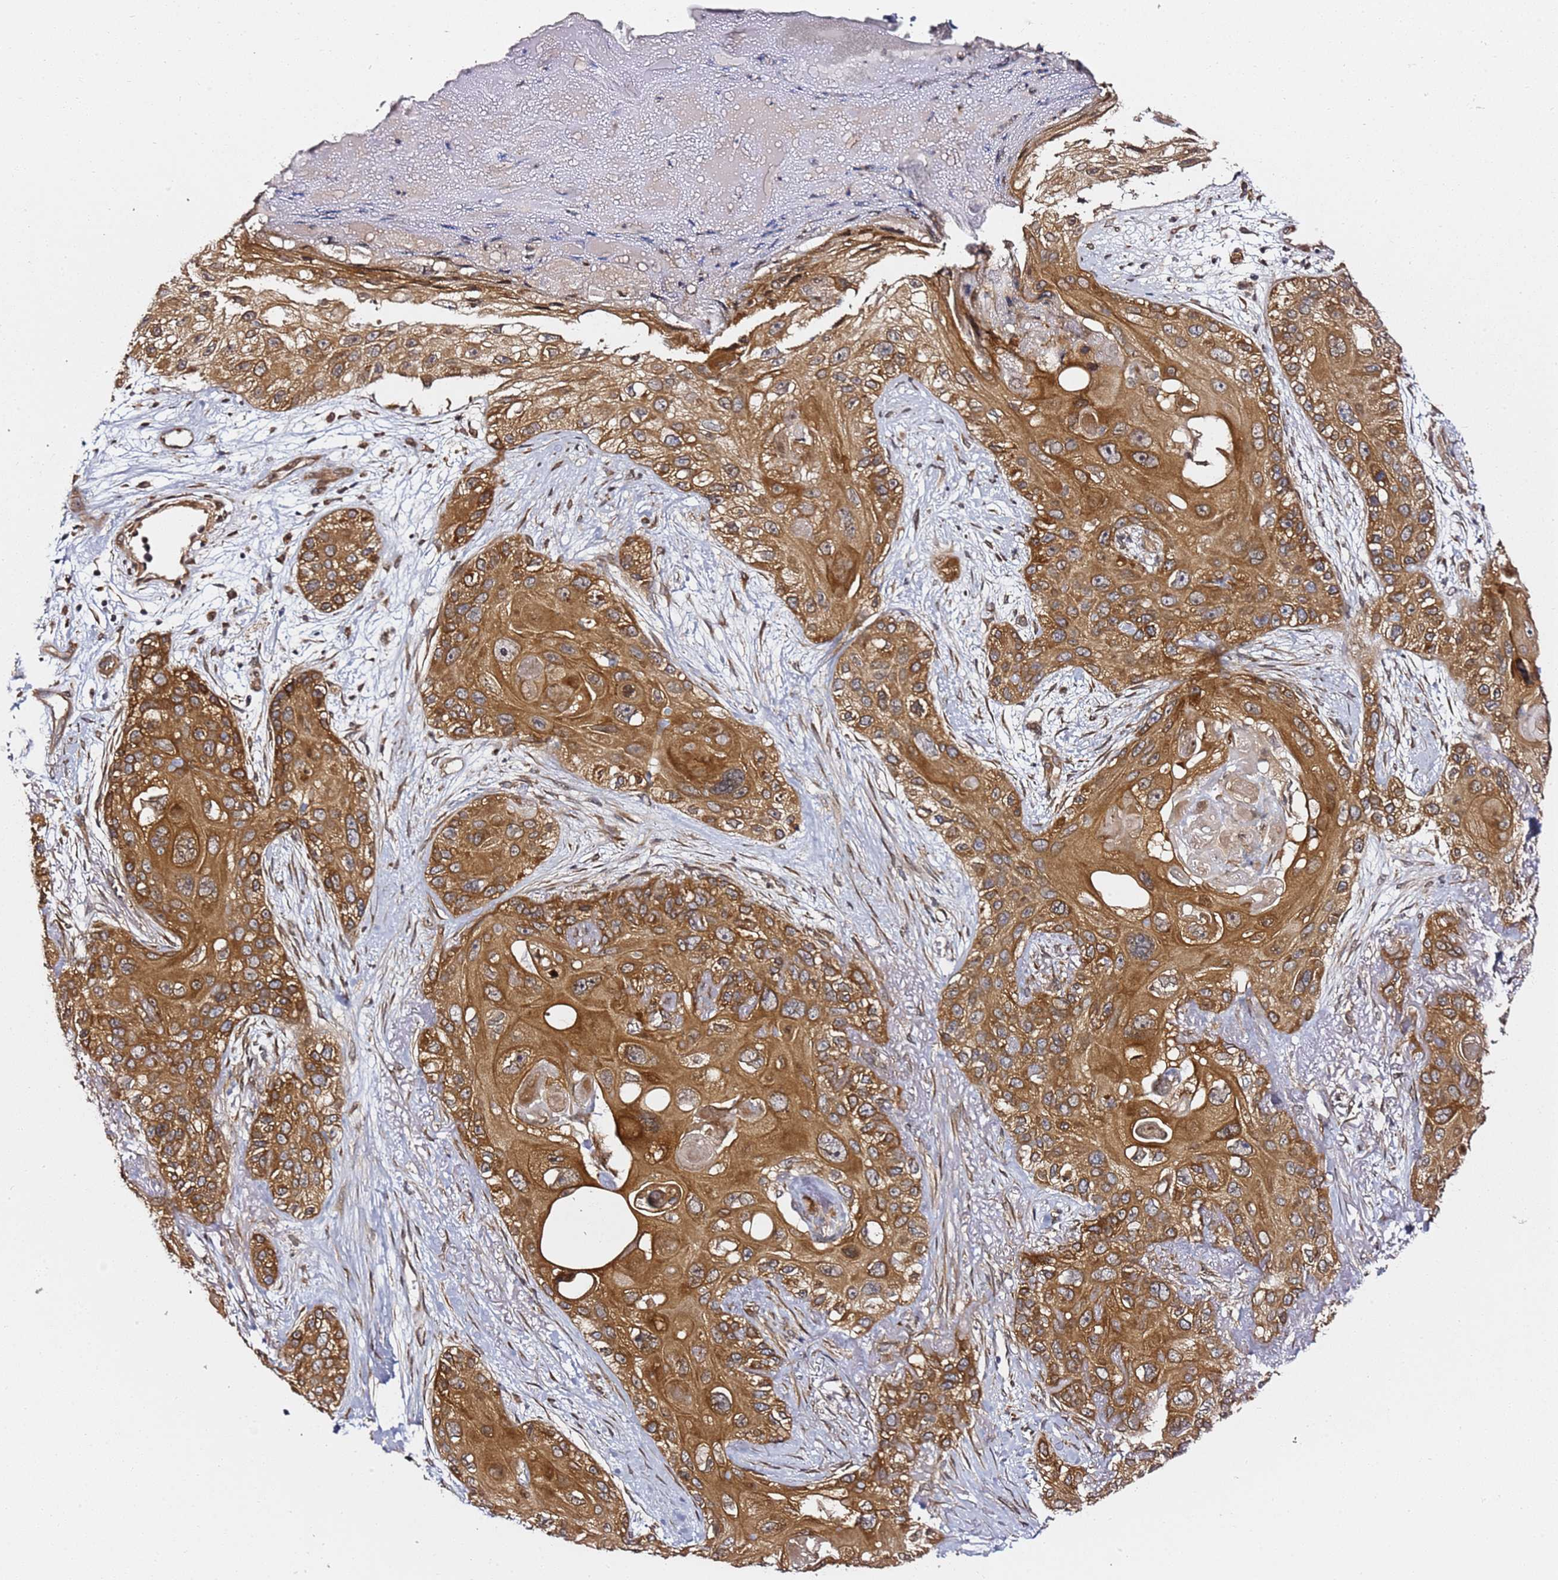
{"staining": {"intensity": "moderate", "quantity": ">75%", "location": "cytoplasmic/membranous"}, "tissue": "skin cancer", "cell_type": "Tumor cells", "image_type": "cancer", "snomed": [{"axis": "morphology", "description": "Normal tissue, NOS"}, {"axis": "morphology", "description": "Squamous cell carcinoma, NOS"}, {"axis": "topography", "description": "Skin"}], "caption": "An IHC photomicrograph of neoplastic tissue is shown. Protein staining in brown labels moderate cytoplasmic/membranous positivity in skin cancer within tumor cells.", "gene": "PRKAB2", "patient": {"sex": "male", "age": 72}}